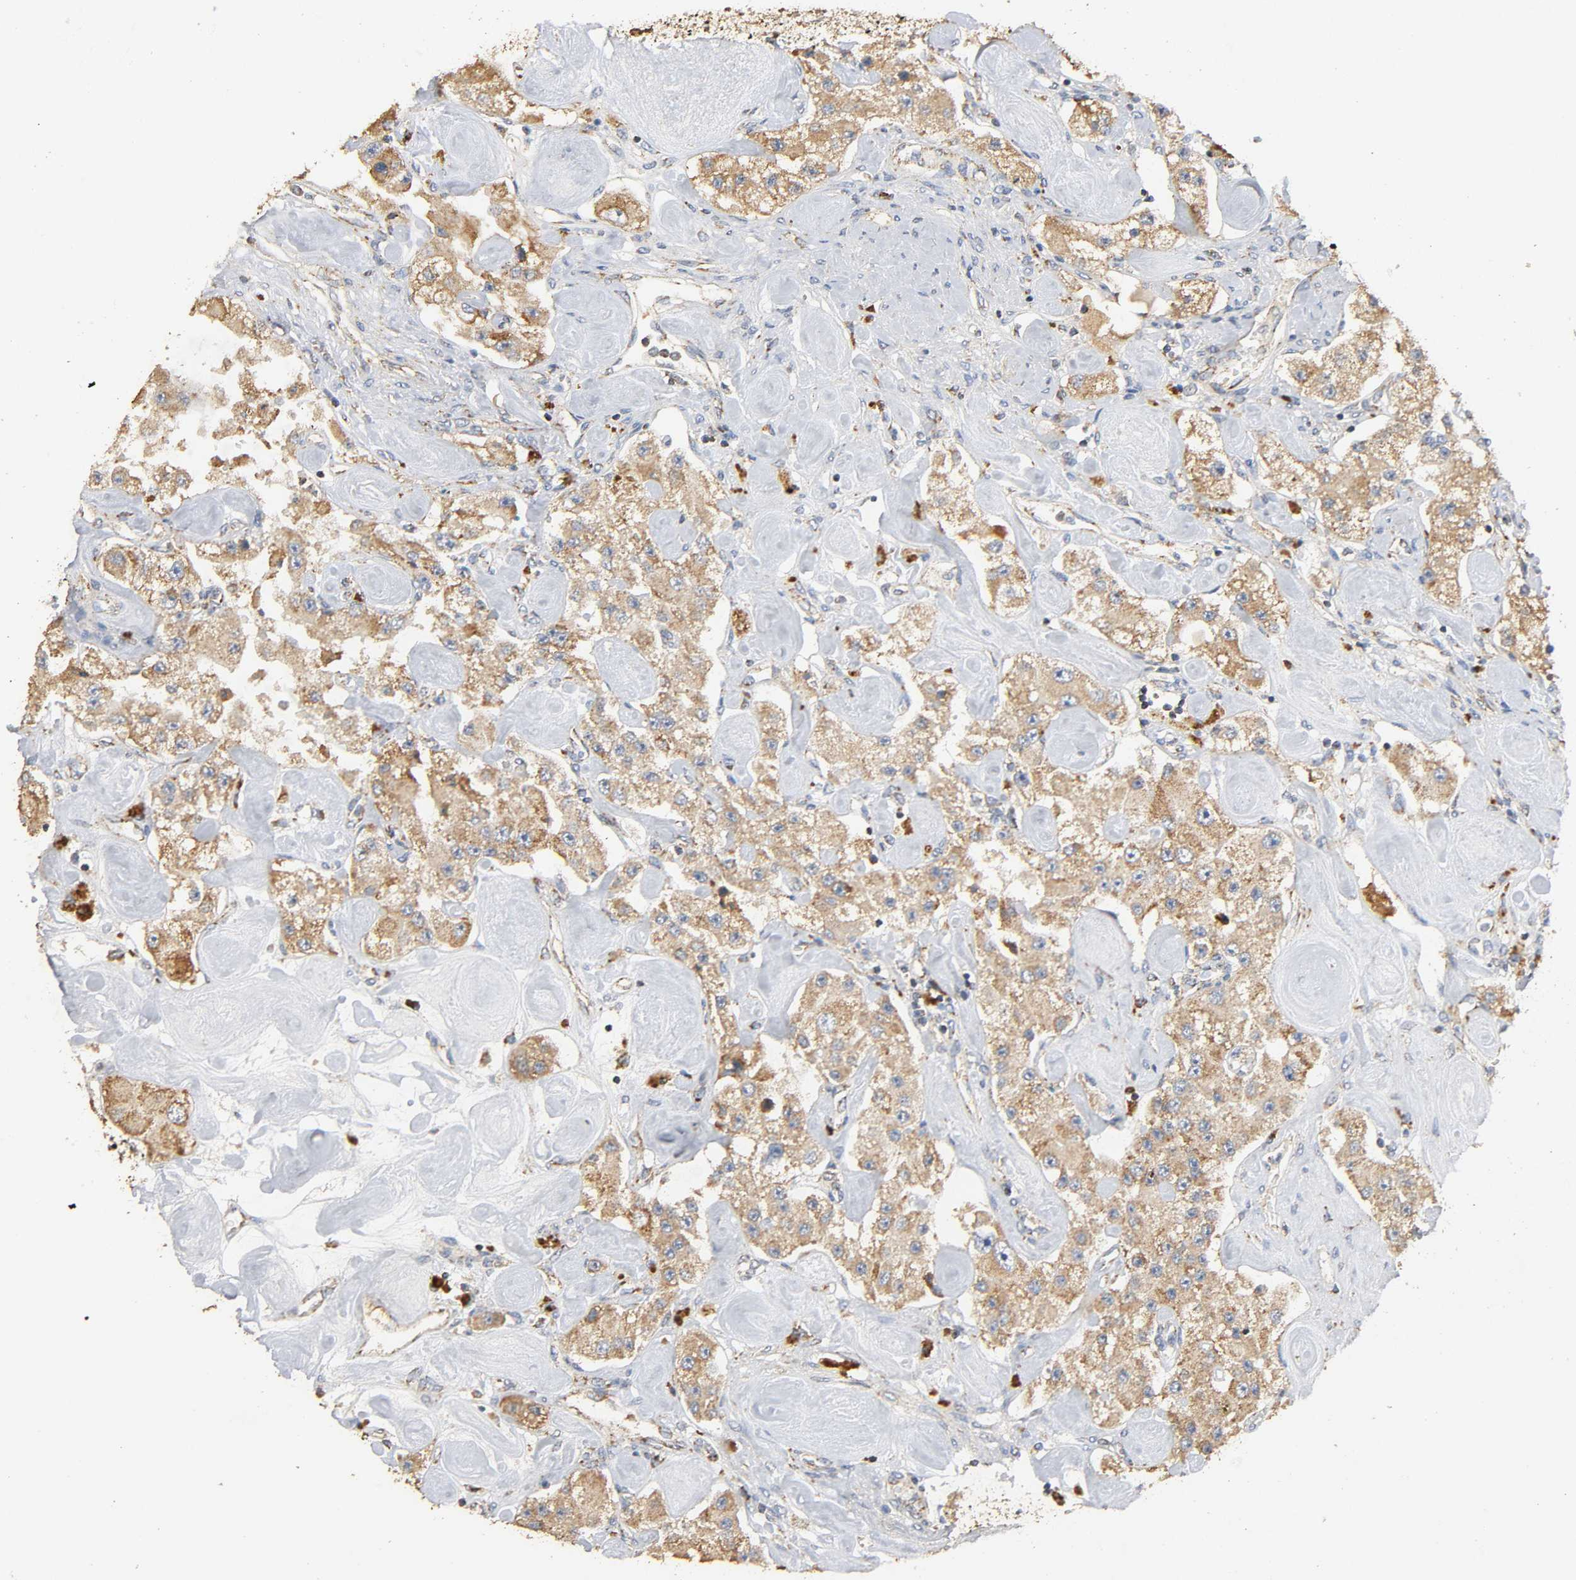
{"staining": {"intensity": "moderate", "quantity": ">75%", "location": "cytoplasmic/membranous"}, "tissue": "carcinoid", "cell_type": "Tumor cells", "image_type": "cancer", "snomed": [{"axis": "morphology", "description": "Carcinoid, malignant, NOS"}, {"axis": "topography", "description": "Pancreas"}], "caption": "Immunohistochemistry (IHC) histopathology image of neoplastic tissue: carcinoid (malignant) stained using IHC demonstrates medium levels of moderate protein expression localized specifically in the cytoplasmic/membranous of tumor cells, appearing as a cytoplasmic/membranous brown color.", "gene": "NDUFS3", "patient": {"sex": "male", "age": 41}}